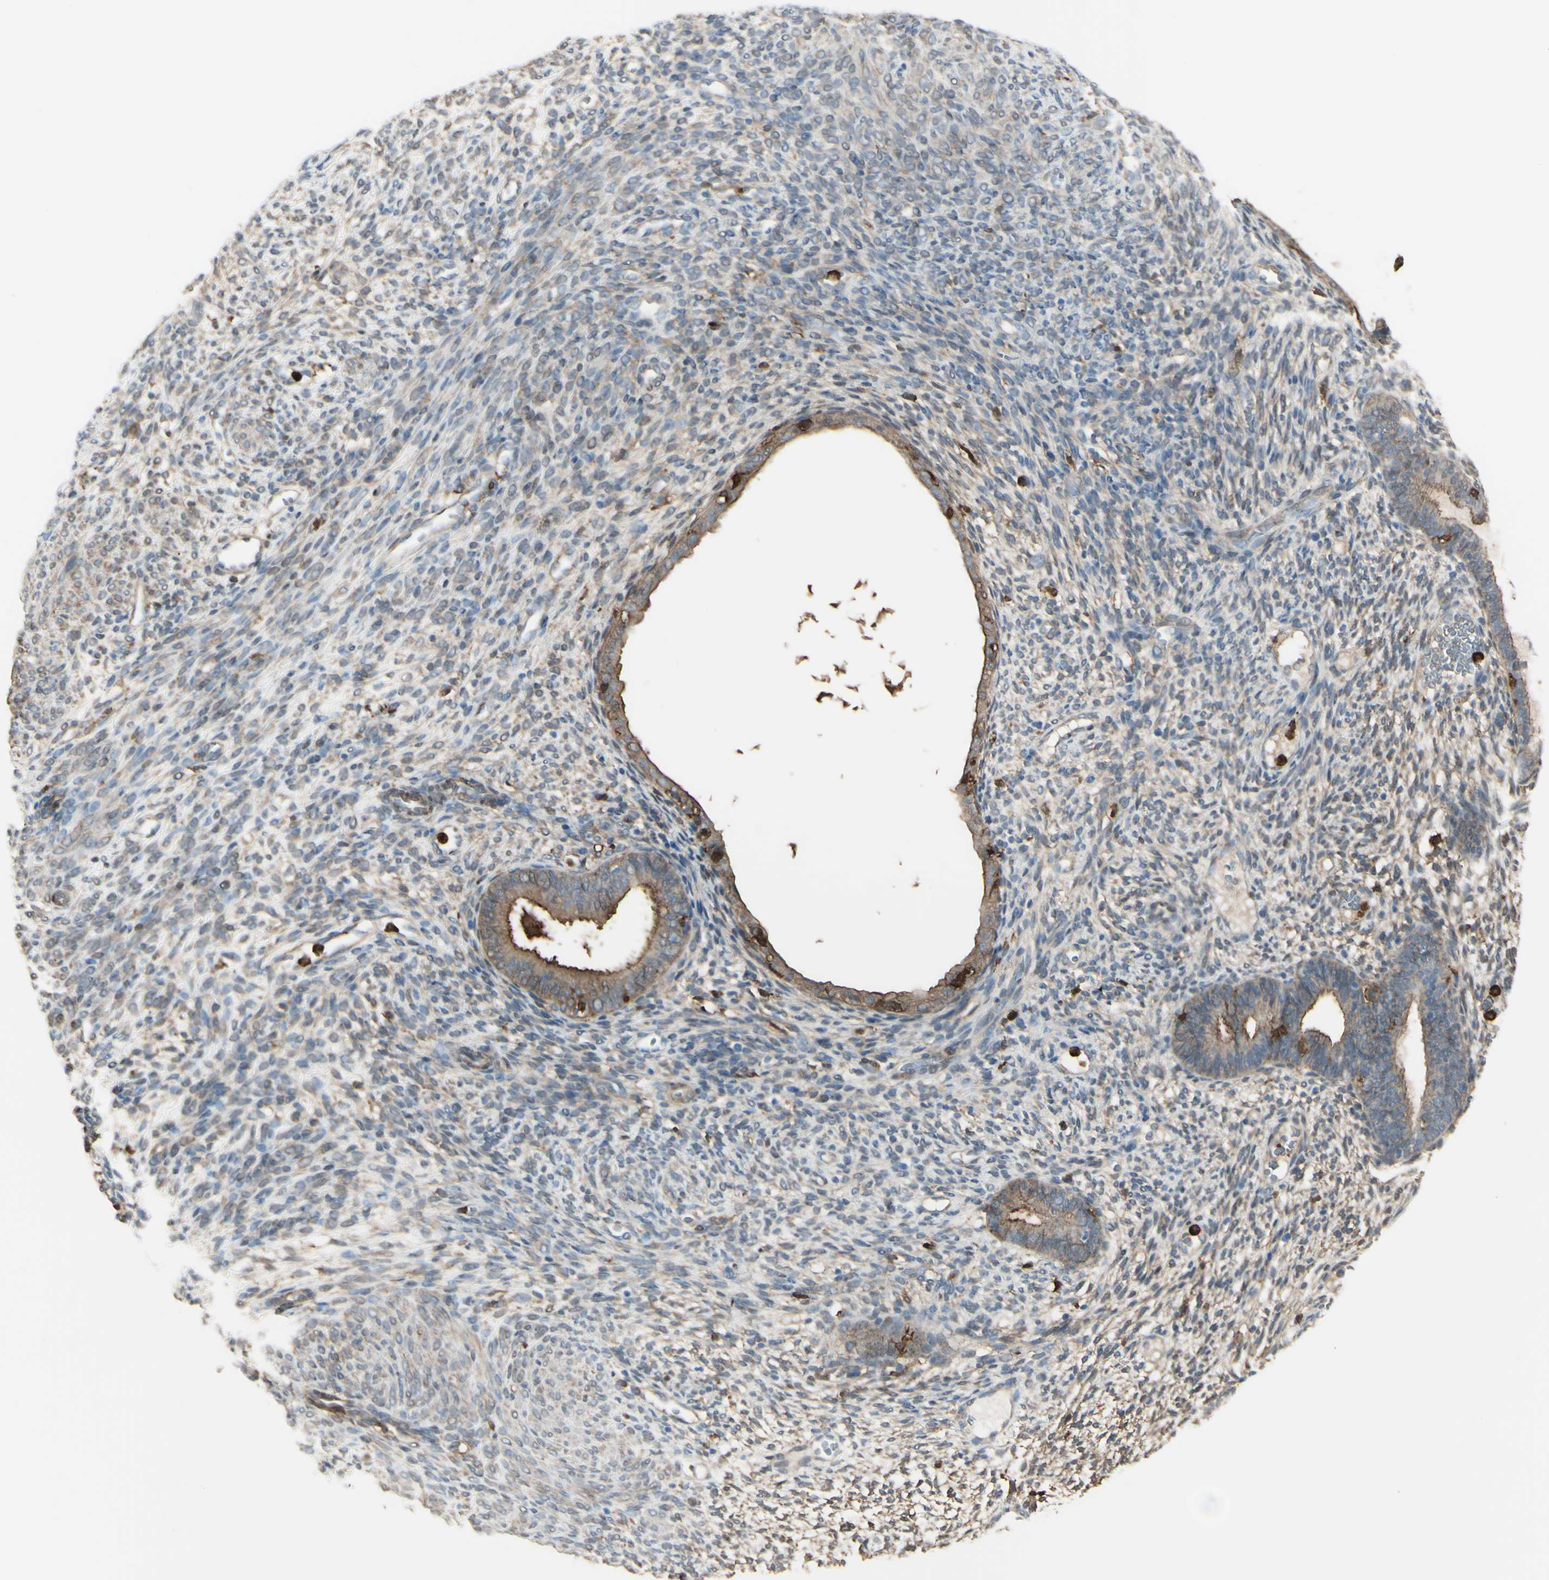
{"staining": {"intensity": "weak", "quantity": "25%-75%", "location": "cytoplasmic/membranous"}, "tissue": "endometrium", "cell_type": "Cells in endometrial stroma", "image_type": "normal", "snomed": [{"axis": "morphology", "description": "Normal tissue, NOS"}, {"axis": "morphology", "description": "Atrophy, NOS"}, {"axis": "topography", "description": "Uterus"}, {"axis": "topography", "description": "Endometrium"}], "caption": "Immunohistochemical staining of unremarkable human endometrium reveals 25%-75% levels of weak cytoplasmic/membranous protein expression in about 25%-75% of cells in endometrial stroma.", "gene": "GSN", "patient": {"sex": "female", "age": 68}}